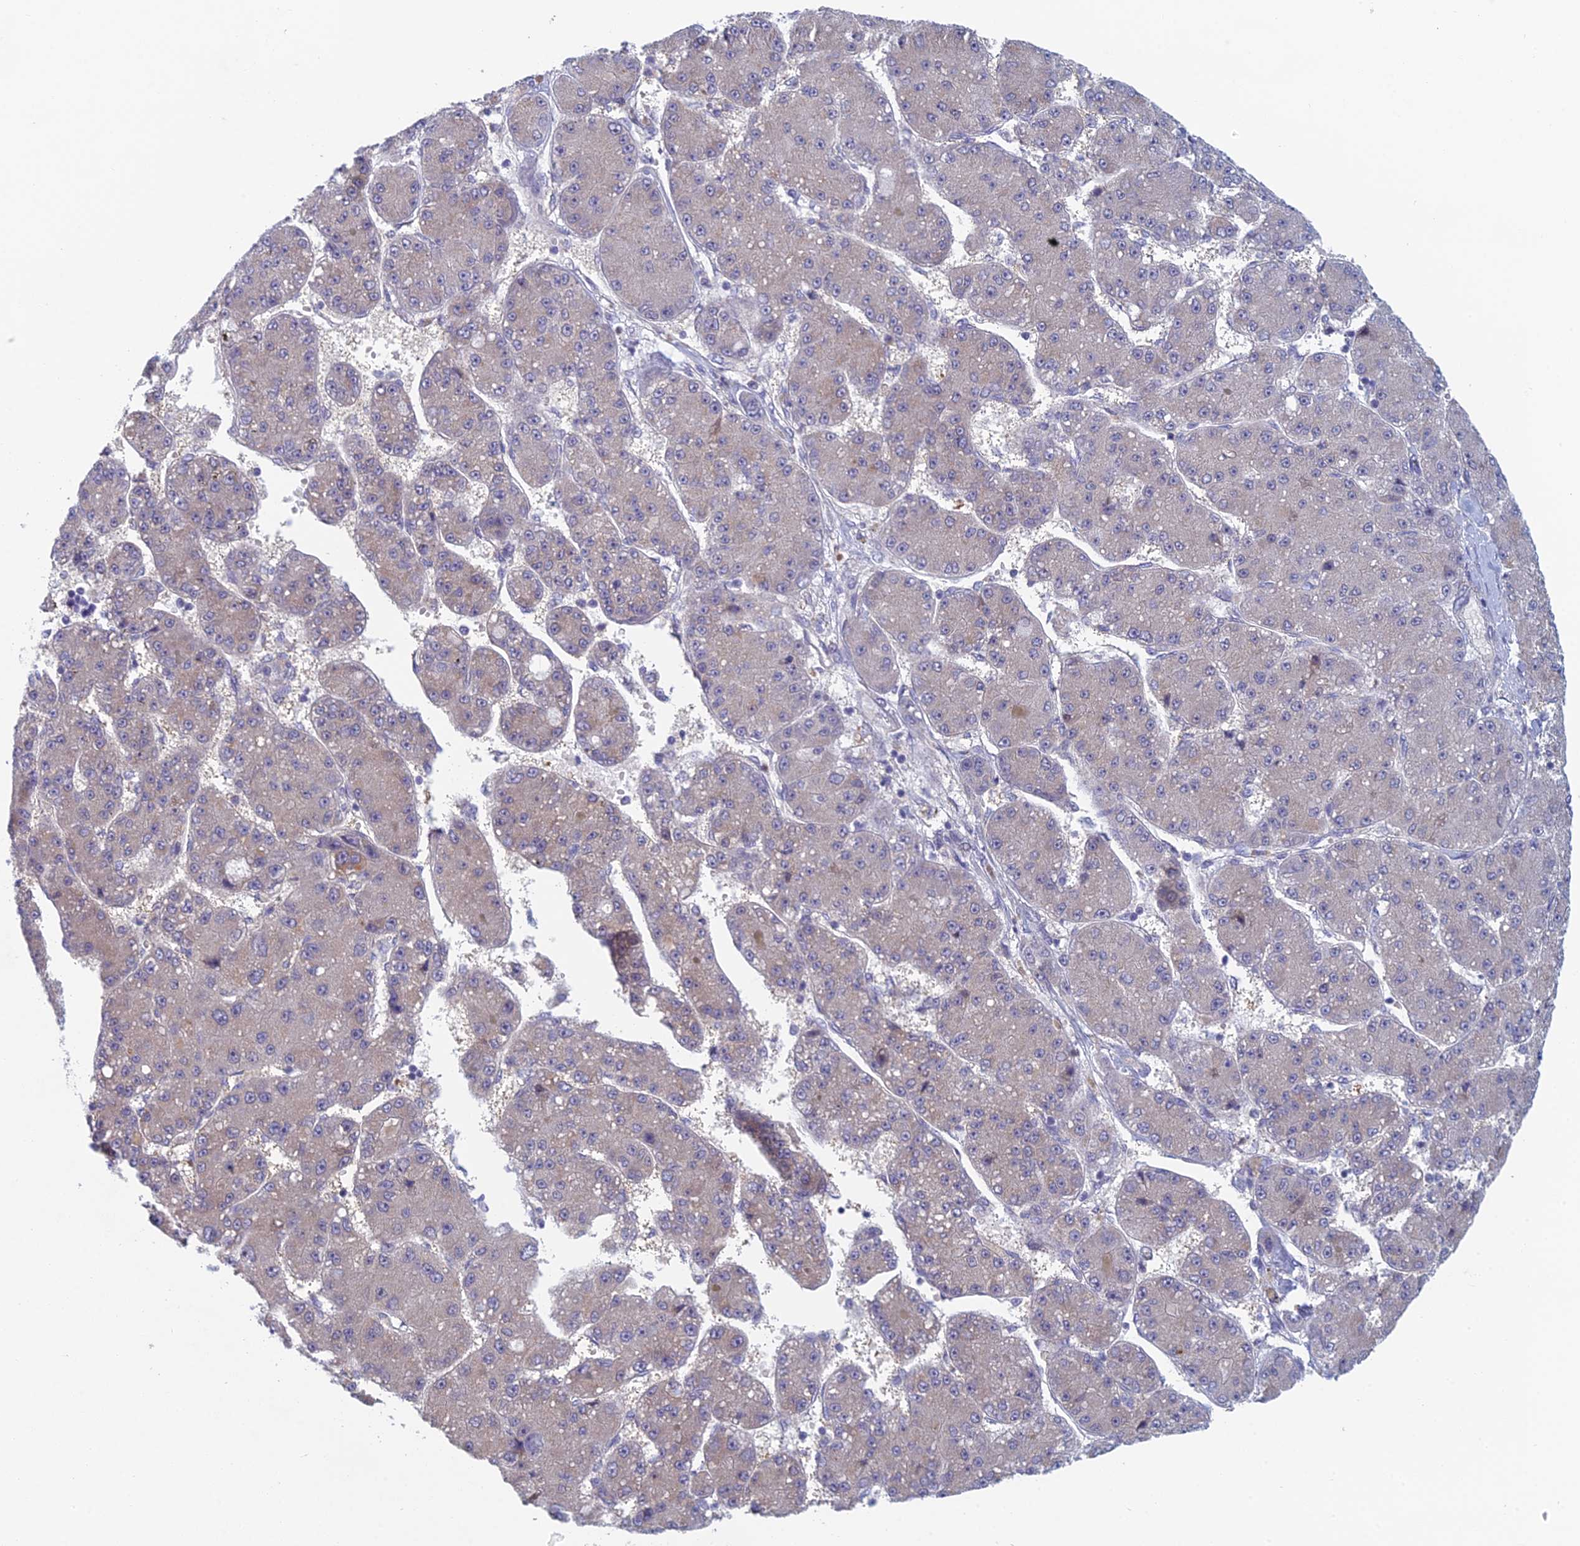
{"staining": {"intensity": "weak", "quantity": "<25%", "location": "cytoplasmic/membranous"}, "tissue": "liver cancer", "cell_type": "Tumor cells", "image_type": "cancer", "snomed": [{"axis": "morphology", "description": "Carcinoma, Hepatocellular, NOS"}, {"axis": "topography", "description": "Liver"}], "caption": "This is an immunohistochemistry histopathology image of human liver cancer. There is no staining in tumor cells.", "gene": "PPP1R26", "patient": {"sex": "male", "age": 67}}